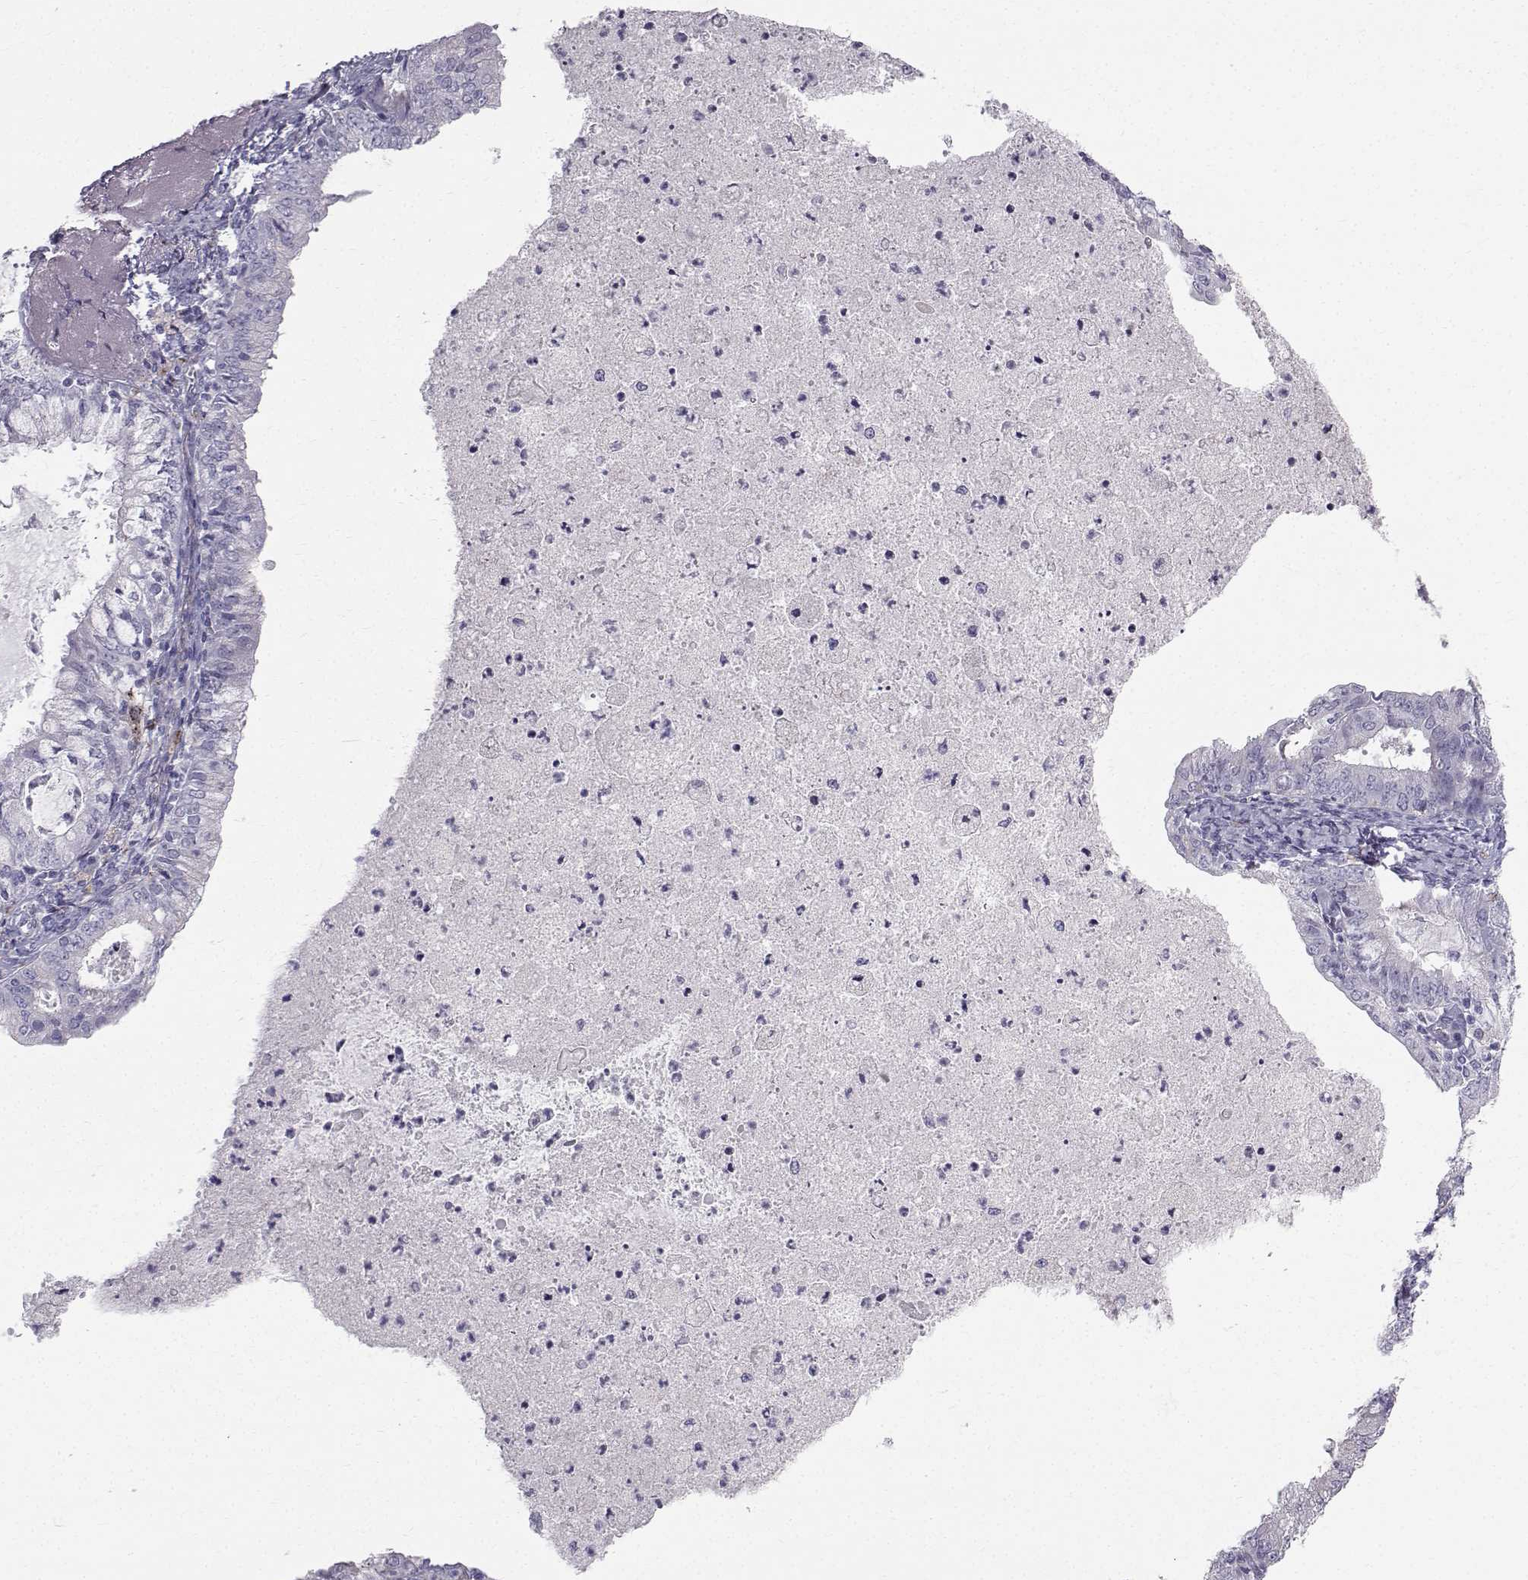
{"staining": {"intensity": "negative", "quantity": "none", "location": "none"}, "tissue": "endometrial cancer", "cell_type": "Tumor cells", "image_type": "cancer", "snomed": [{"axis": "morphology", "description": "Adenocarcinoma, NOS"}, {"axis": "topography", "description": "Endometrium"}], "caption": "Histopathology image shows no significant protein staining in tumor cells of endometrial adenocarcinoma.", "gene": "CALCR", "patient": {"sex": "female", "age": 57}}